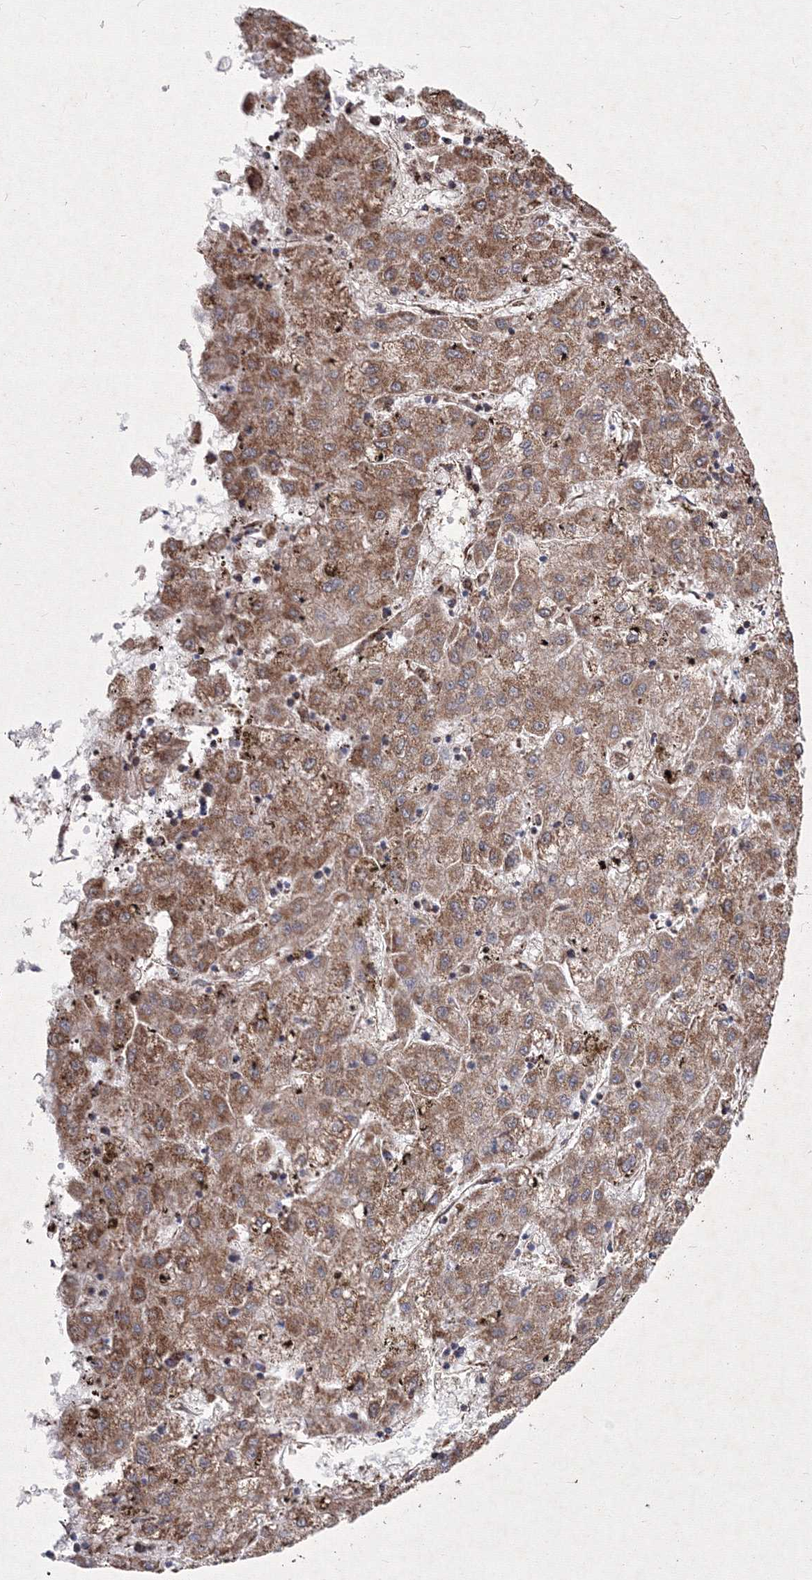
{"staining": {"intensity": "moderate", "quantity": ">75%", "location": "cytoplasmic/membranous"}, "tissue": "liver cancer", "cell_type": "Tumor cells", "image_type": "cancer", "snomed": [{"axis": "morphology", "description": "Carcinoma, Hepatocellular, NOS"}, {"axis": "topography", "description": "Liver"}], "caption": "Immunohistochemistry (IHC) of liver cancer demonstrates medium levels of moderate cytoplasmic/membranous positivity in approximately >75% of tumor cells.", "gene": "TMEM139", "patient": {"sex": "male", "age": 72}}